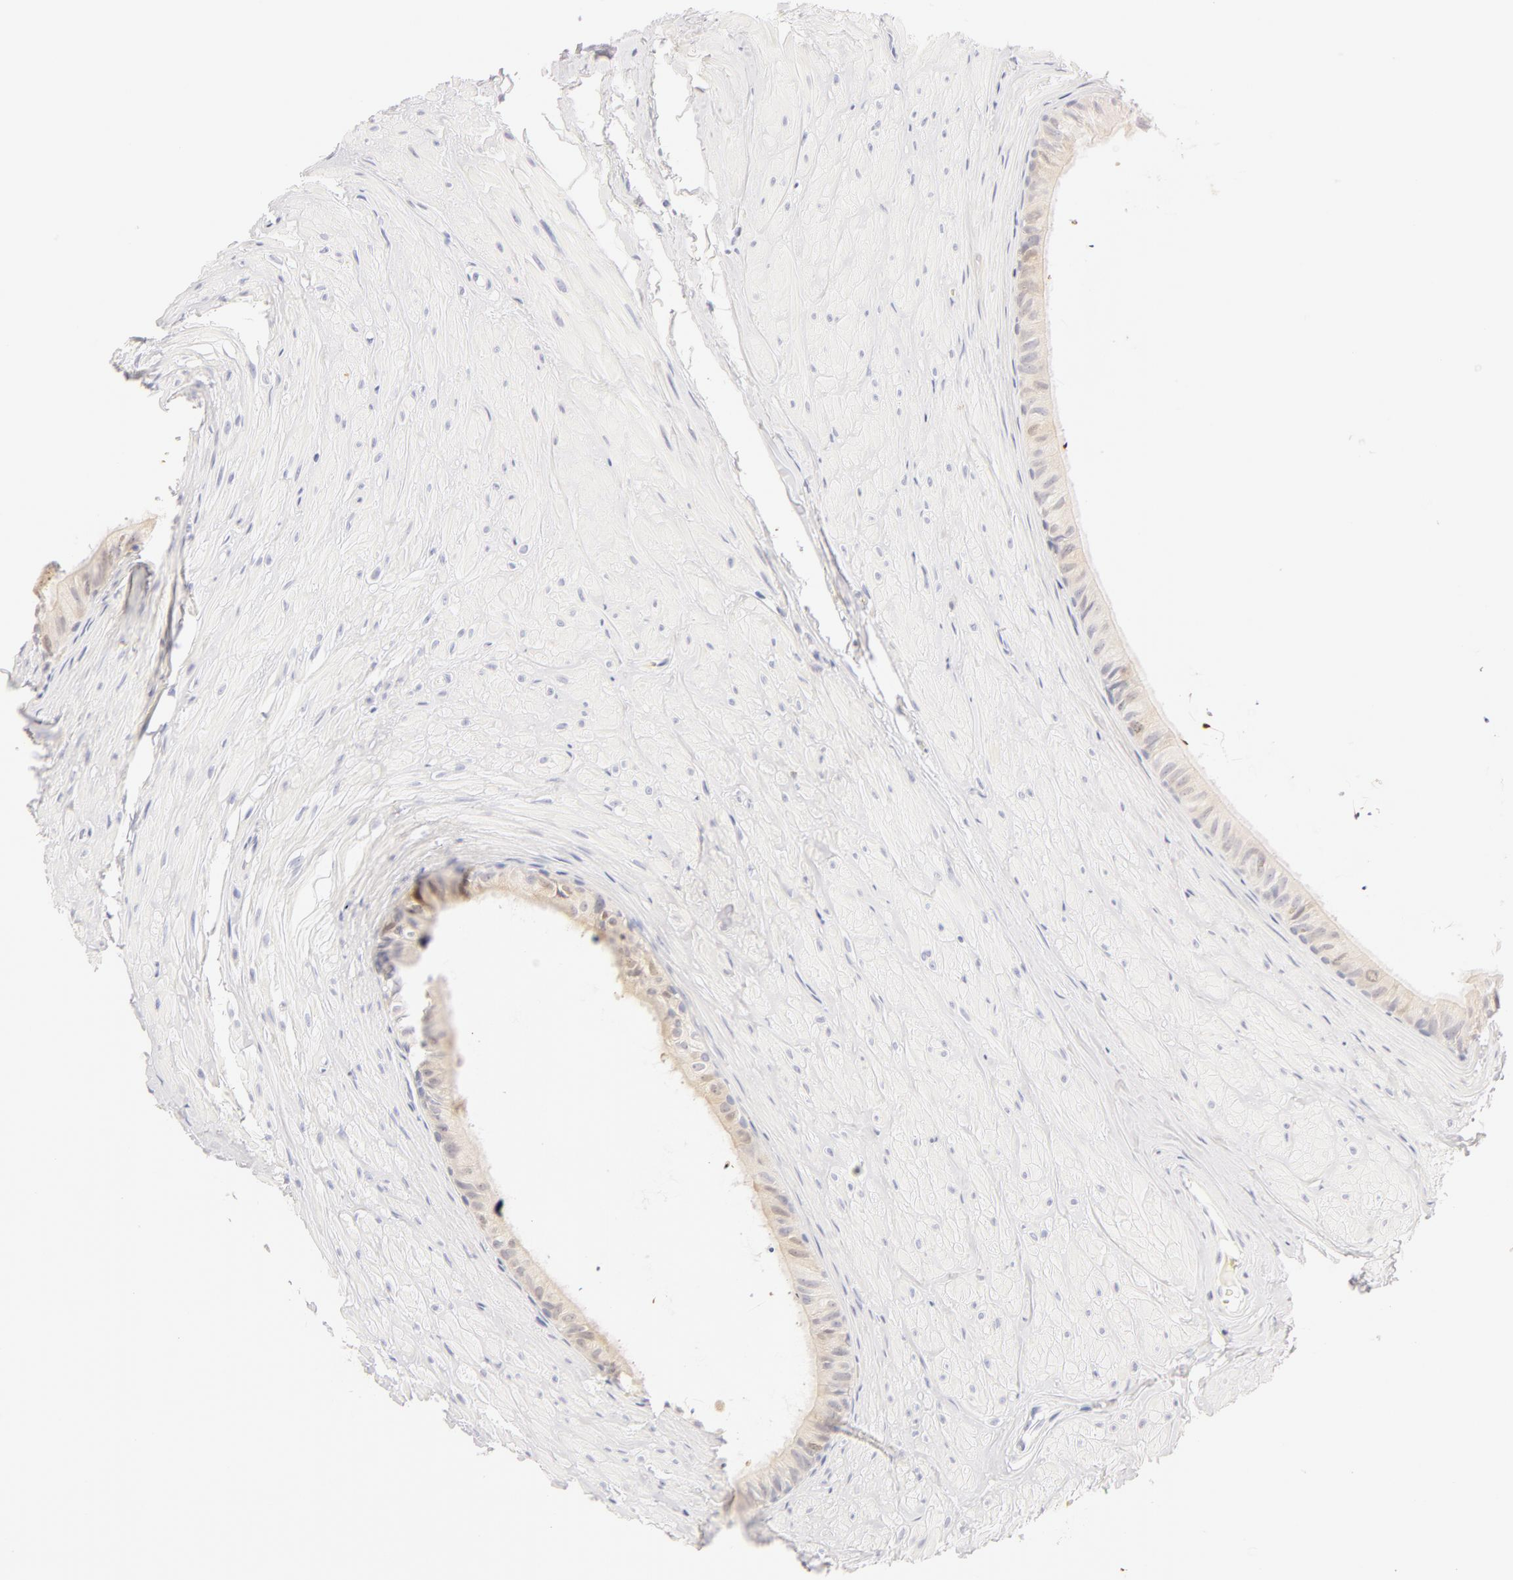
{"staining": {"intensity": "negative", "quantity": "none", "location": "none"}, "tissue": "epididymis", "cell_type": "Glandular cells", "image_type": "normal", "snomed": [{"axis": "morphology", "description": "Normal tissue, NOS"}, {"axis": "topography", "description": "Epididymis"}], "caption": "Immunohistochemistry (IHC) histopathology image of benign epididymis: epididymis stained with DAB reveals no significant protein staining in glandular cells.", "gene": "CA2", "patient": {"sex": "male", "age": 52}}